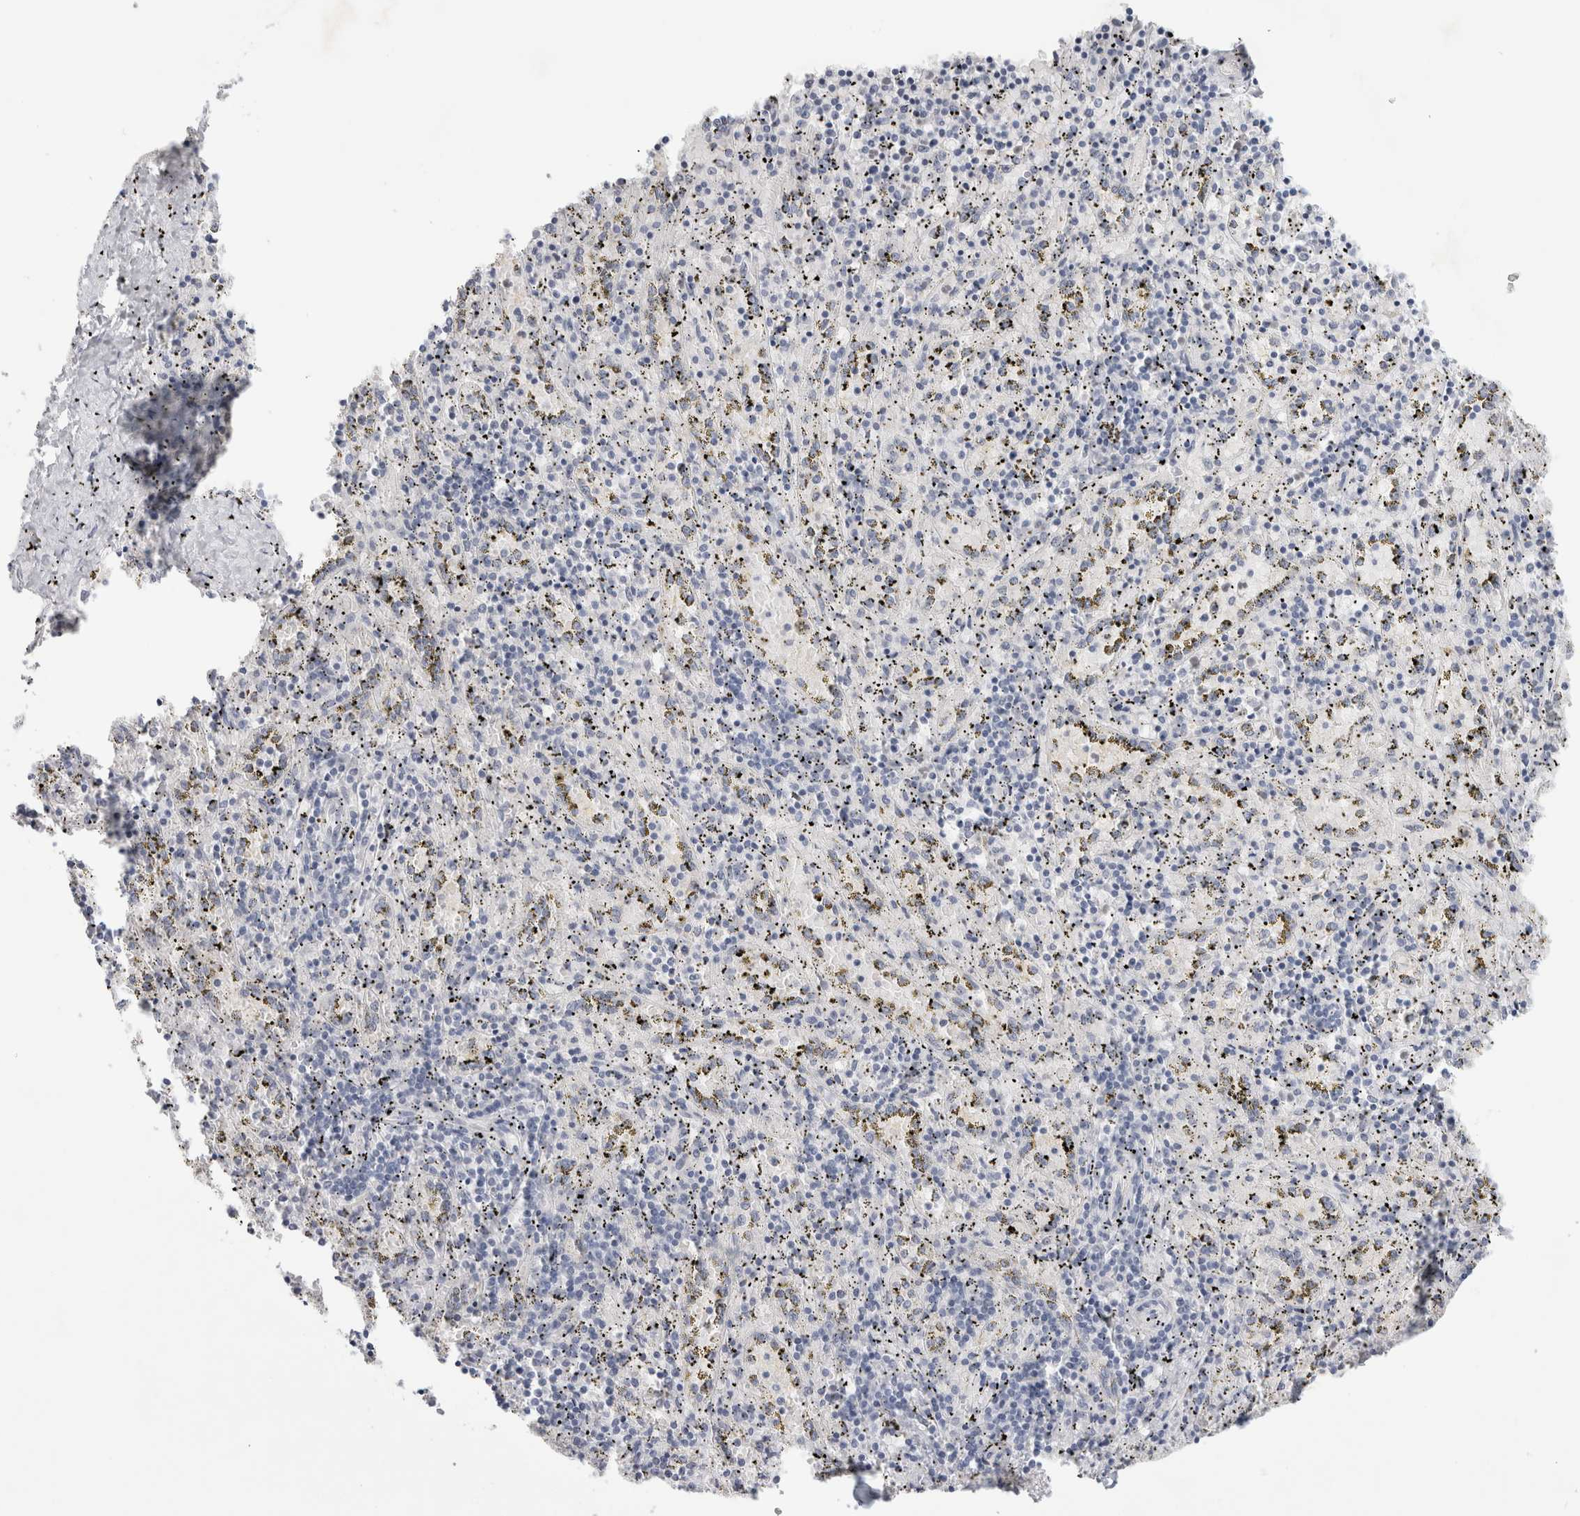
{"staining": {"intensity": "negative", "quantity": "none", "location": "none"}, "tissue": "spleen", "cell_type": "Cells in red pulp", "image_type": "normal", "snomed": [{"axis": "morphology", "description": "Normal tissue, NOS"}, {"axis": "topography", "description": "Spleen"}], "caption": "The IHC micrograph has no significant positivity in cells in red pulp of spleen.", "gene": "TONSL", "patient": {"sex": "male", "age": 11}}